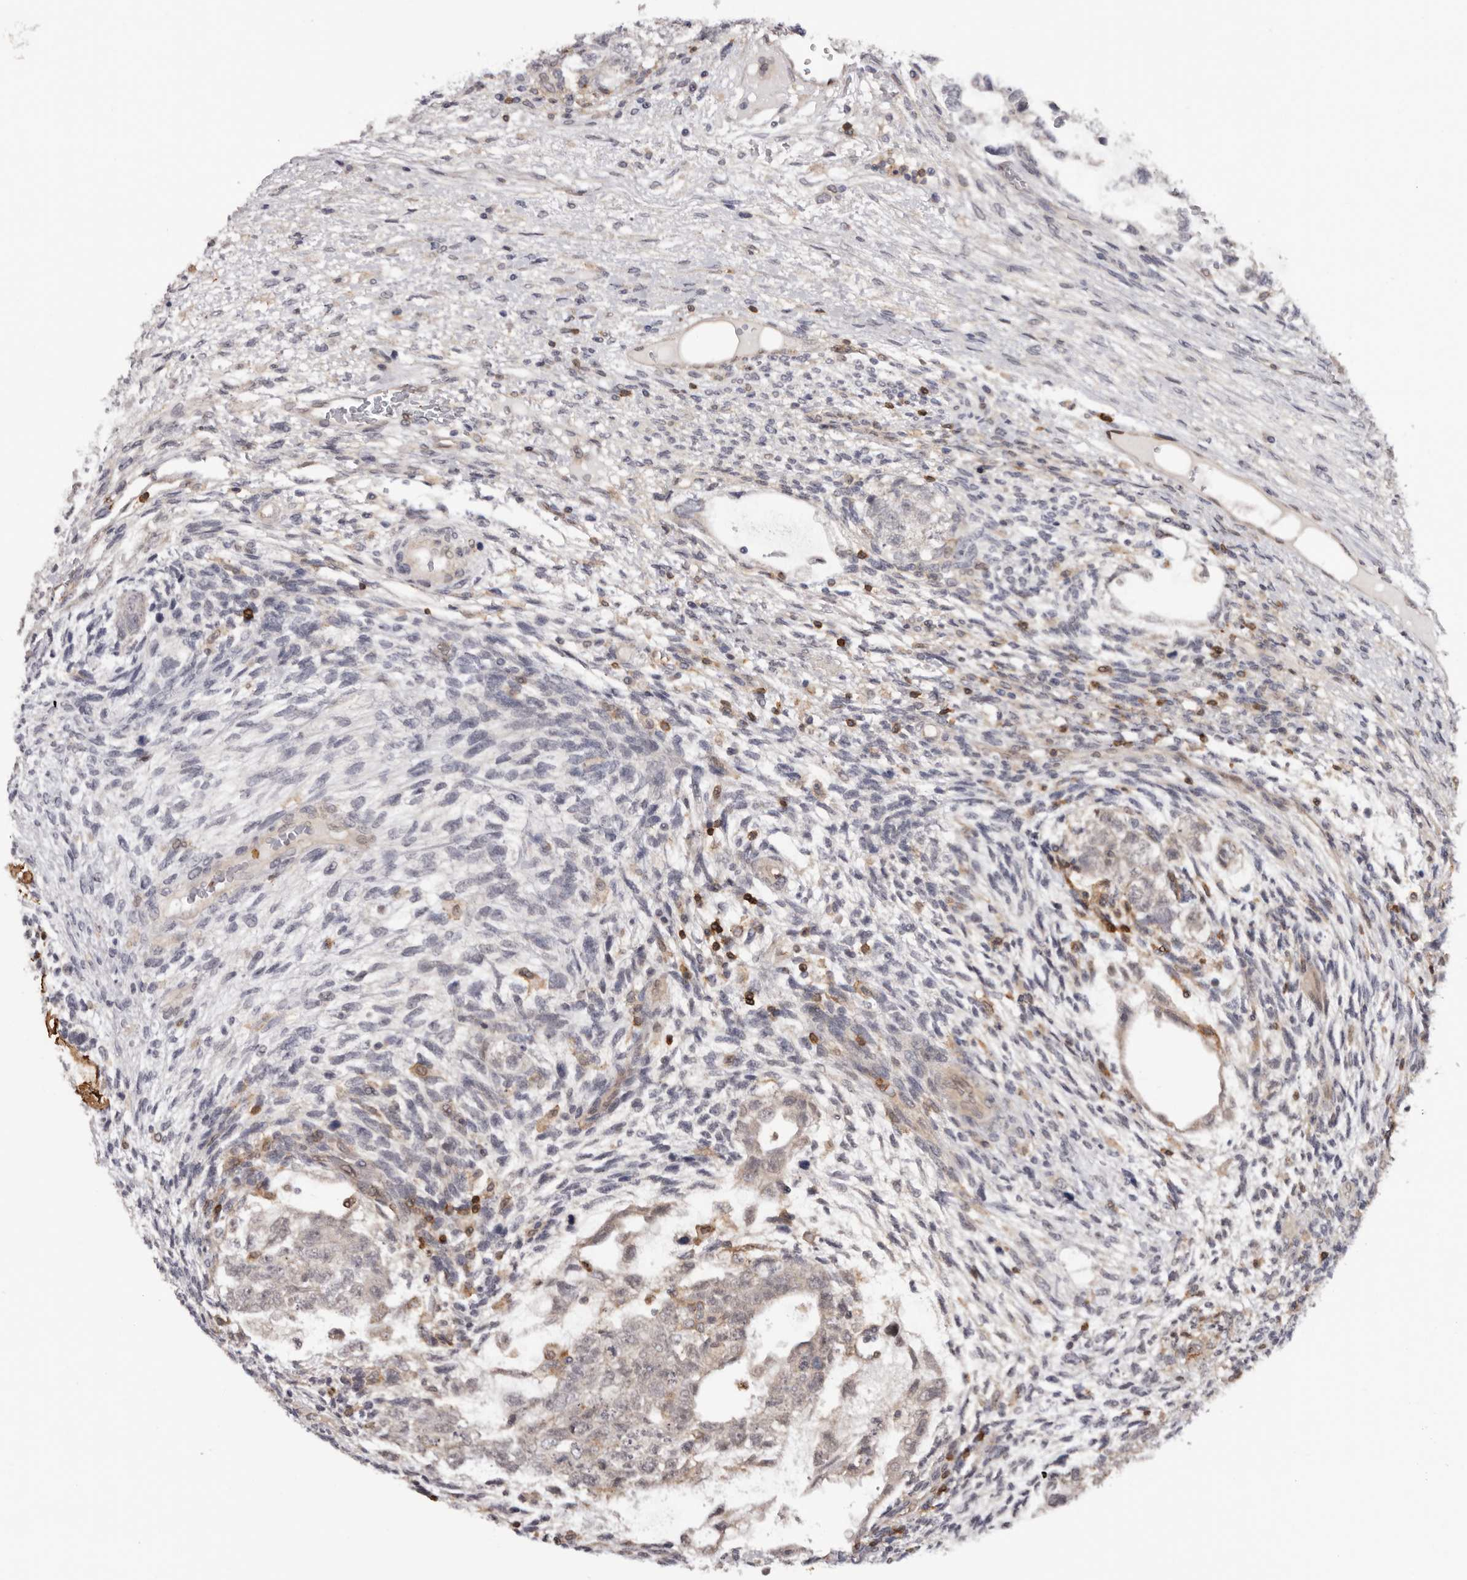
{"staining": {"intensity": "weak", "quantity": "<25%", "location": "cytoplasmic/membranous"}, "tissue": "testis cancer", "cell_type": "Tumor cells", "image_type": "cancer", "snomed": [{"axis": "morphology", "description": "Carcinoma, Embryonal, NOS"}, {"axis": "topography", "description": "Testis"}], "caption": "Histopathology image shows no protein staining in tumor cells of testis cancer tissue. (Stains: DAB (3,3'-diaminobenzidine) immunohistochemistry (IHC) with hematoxylin counter stain, Microscopy: brightfield microscopy at high magnification).", "gene": "PRR12", "patient": {"sex": "male", "age": 37}}